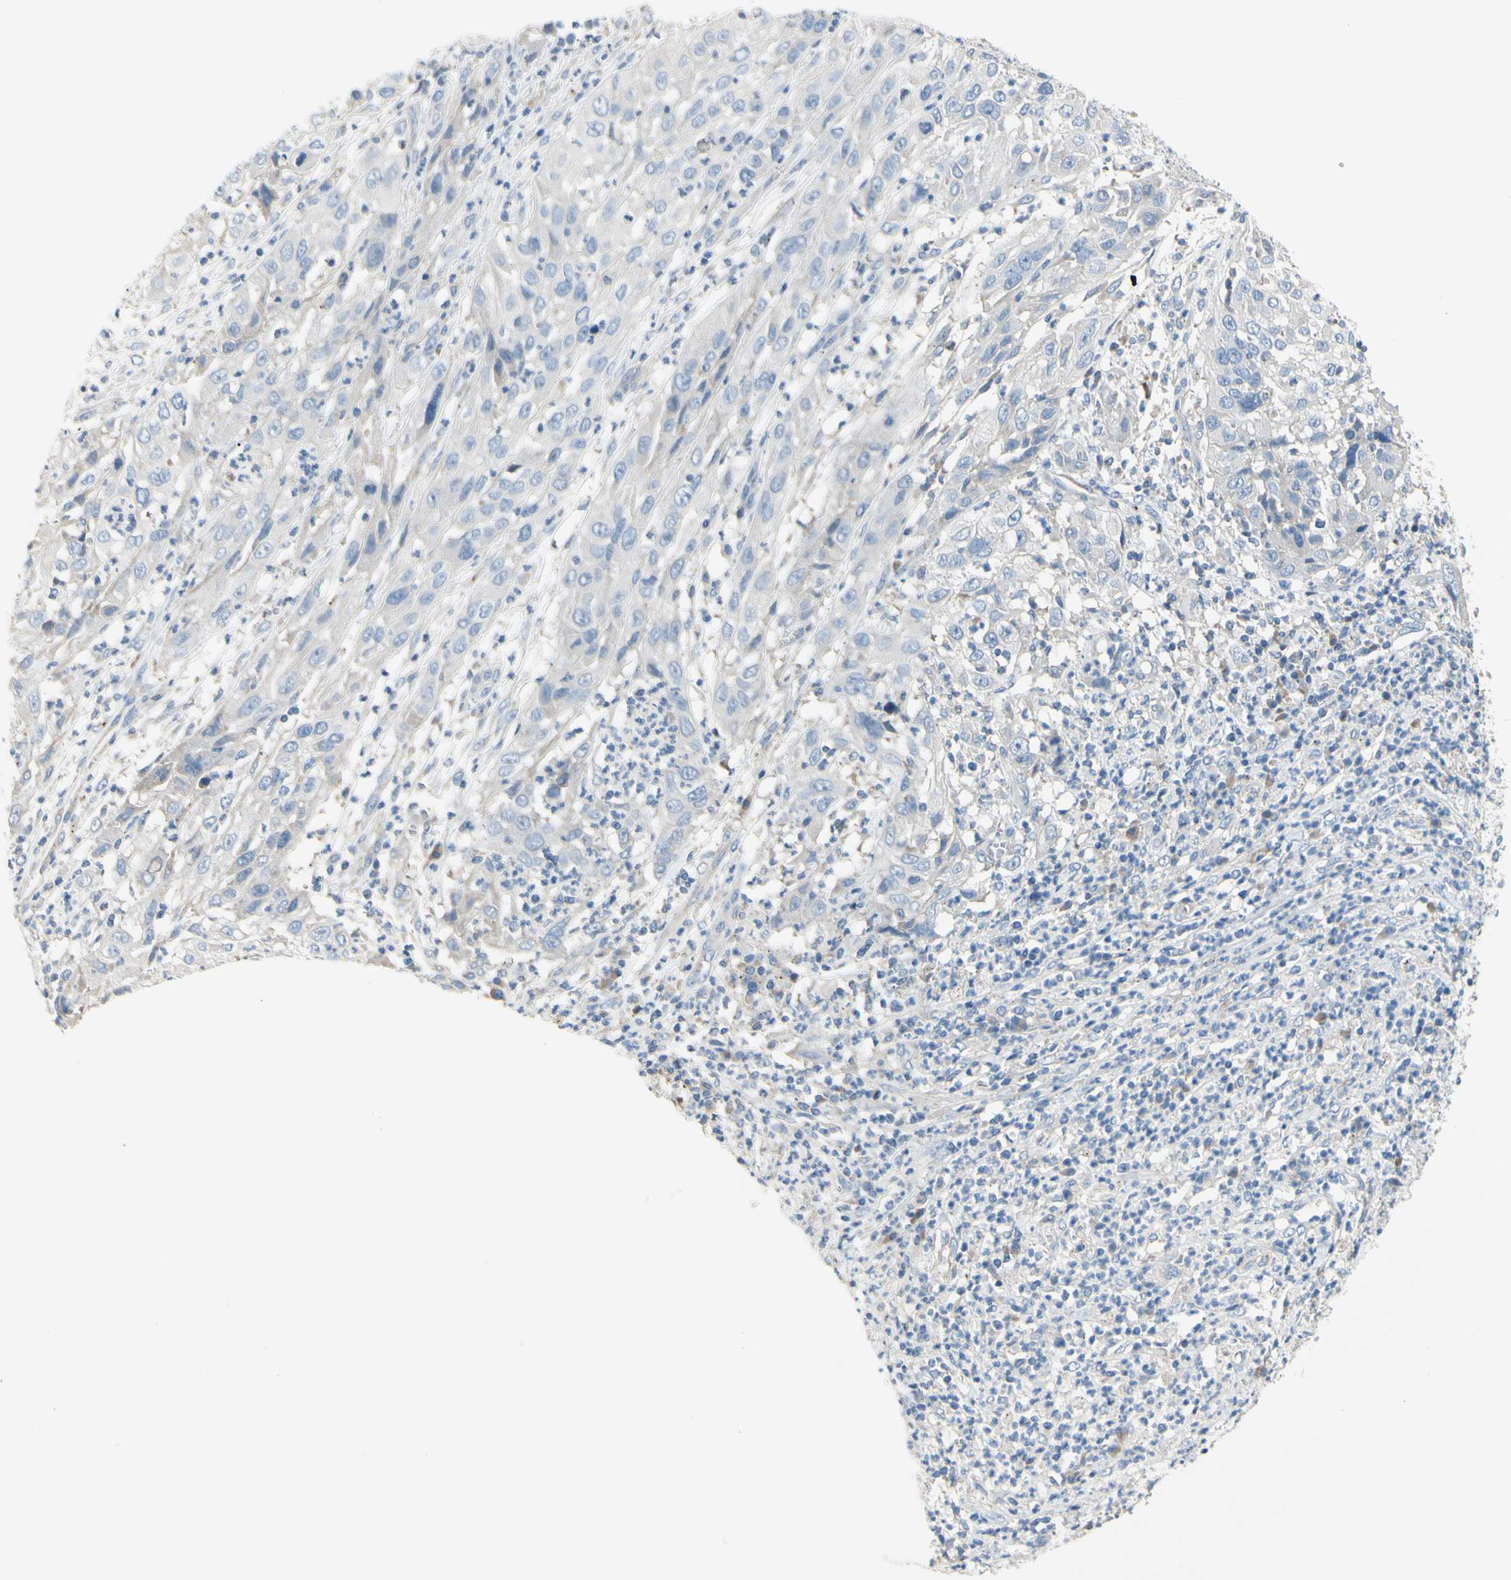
{"staining": {"intensity": "negative", "quantity": "none", "location": "none"}, "tissue": "cervical cancer", "cell_type": "Tumor cells", "image_type": "cancer", "snomed": [{"axis": "morphology", "description": "Squamous cell carcinoma, NOS"}, {"axis": "topography", "description": "Cervix"}], "caption": "Immunohistochemistry histopathology image of human cervical cancer (squamous cell carcinoma) stained for a protein (brown), which displays no expression in tumor cells. The staining was performed using DAB to visualize the protein expression in brown, while the nuclei were stained in blue with hematoxylin (Magnification: 20x).", "gene": "TMEM59L", "patient": {"sex": "female", "age": 32}}